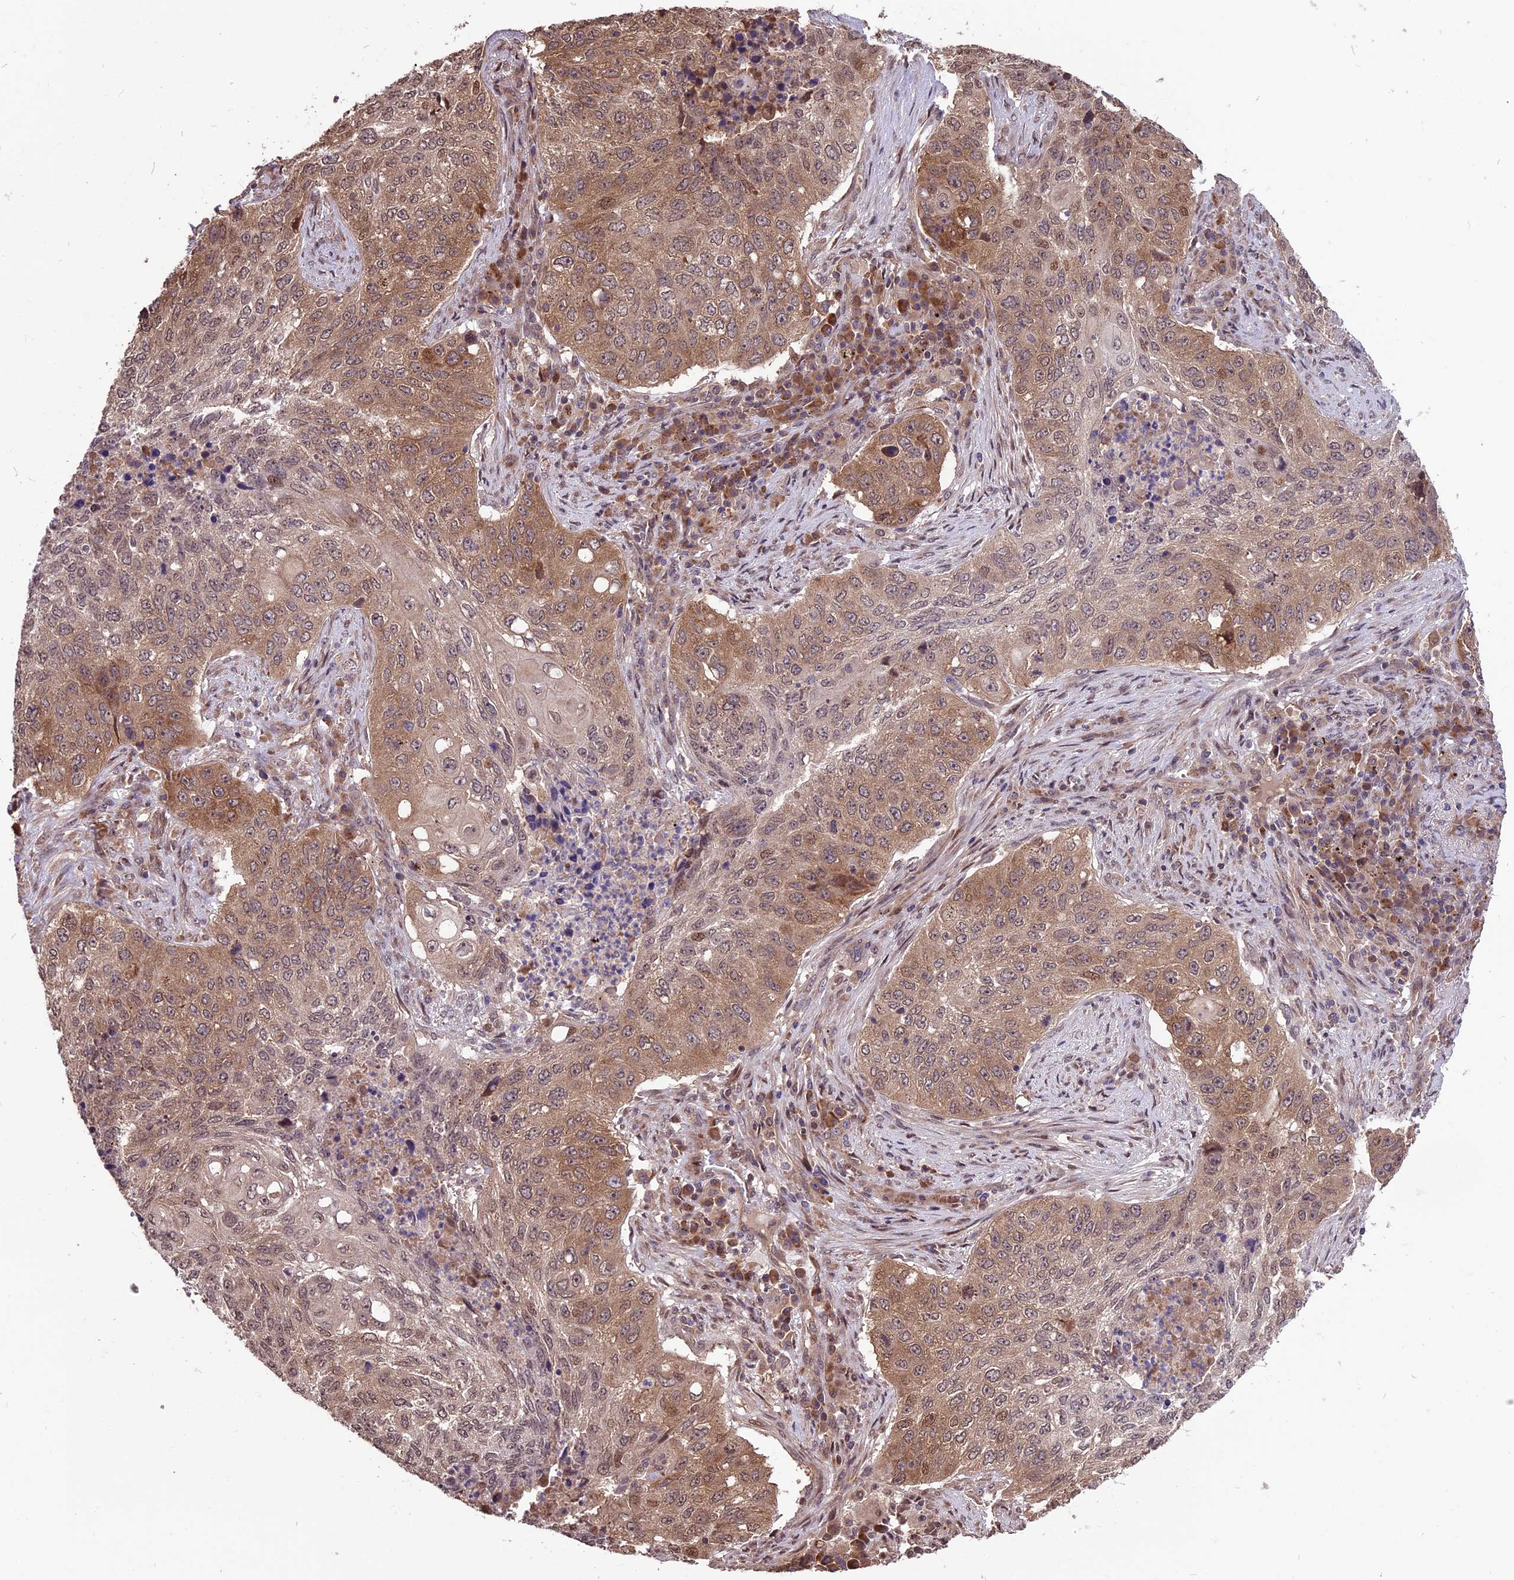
{"staining": {"intensity": "moderate", "quantity": ">75%", "location": "cytoplasmic/membranous,nuclear"}, "tissue": "lung cancer", "cell_type": "Tumor cells", "image_type": "cancer", "snomed": [{"axis": "morphology", "description": "Squamous cell carcinoma, NOS"}, {"axis": "topography", "description": "Lung"}], "caption": "Immunohistochemical staining of lung cancer (squamous cell carcinoma) demonstrates medium levels of moderate cytoplasmic/membranous and nuclear protein expression in approximately >75% of tumor cells. The protein of interest is stained brown, and the nuclei are stained in blue (DAB IHC with brightfield microscopy, high magnification).", "gene": "ZNF598", "patient": {"sex": "female", "age": 63}}